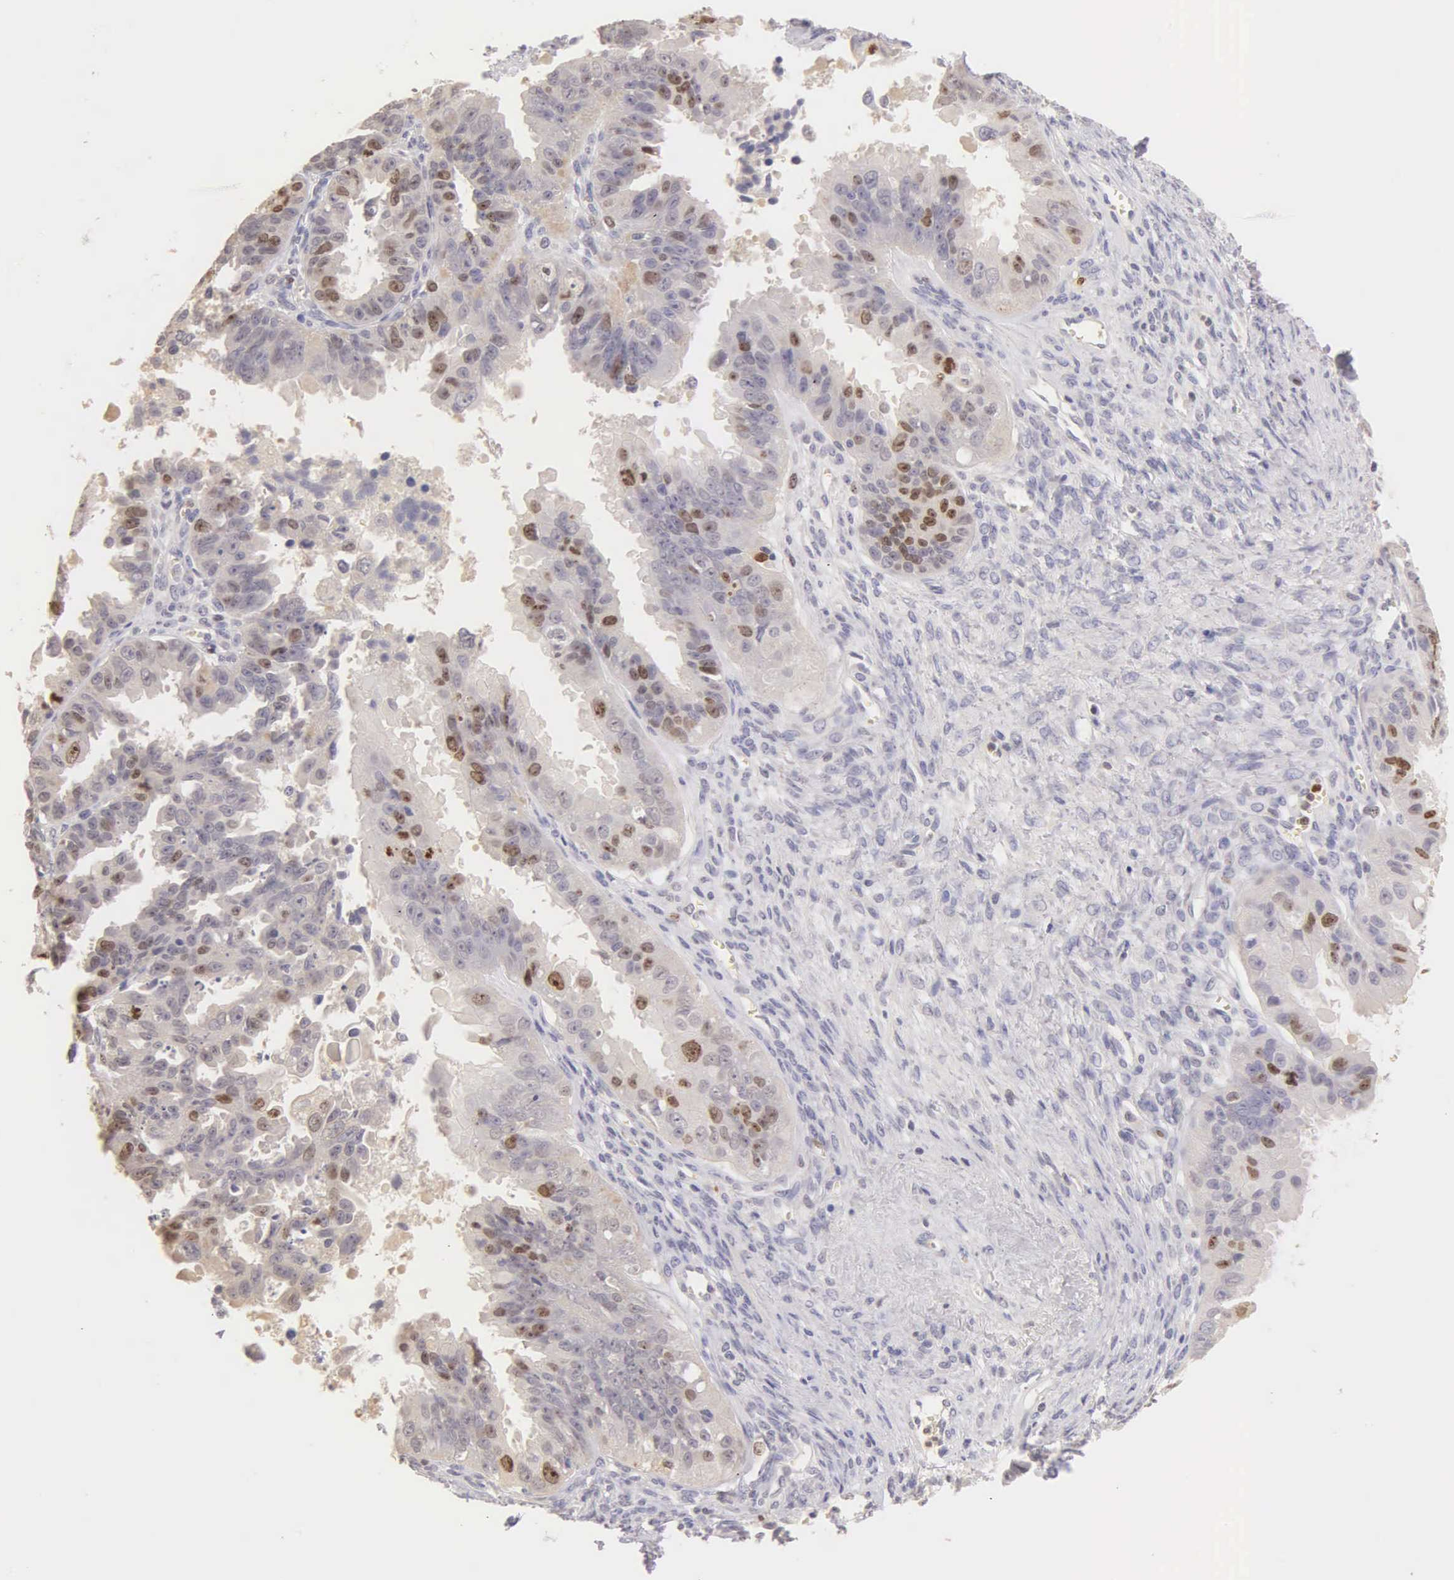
{"staining": {"intensity": "moderate", "quantity": "25%-75%", "location": "nuclear"}, "tissue": "ovarian cancer", "cell_type": "Tumor cells", "image_type": "cancer", "snomed": [{"axis": "morphology", "description": "Carcinoma, endometroid"}, {"axis": "topography", "description": "Ovary"}], "caption": "Immunohistochemical staining of human endometroid carcinoma (ovarian) demonstrates medium levels of moderate nuclear expression in about 25%-75% of tumor cells.", "gene": "MKI67", "patient": {"sex": "female", "age": 85}}